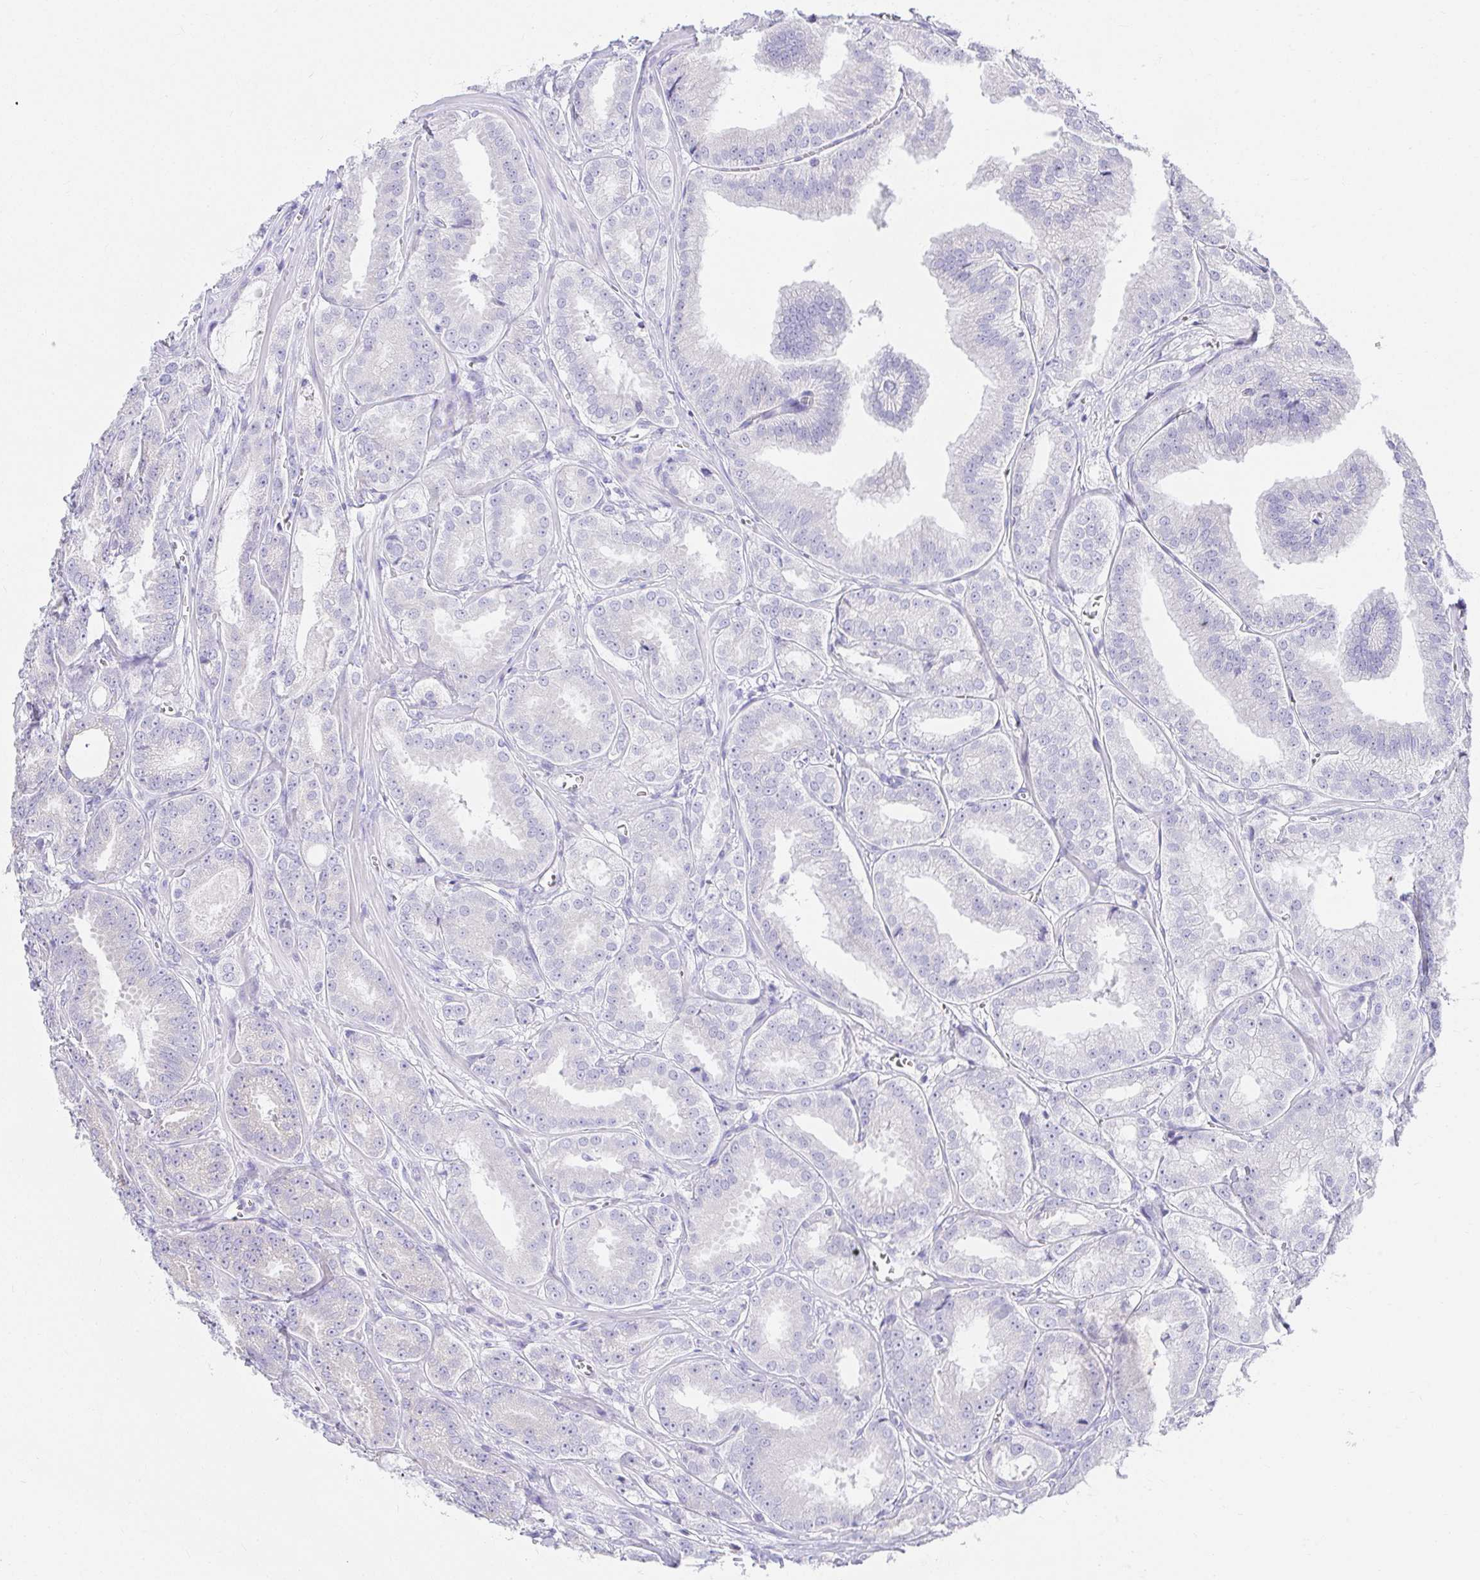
{"staining": {"intensity": "negative", "quantity": "none", "location": "none"}, "tissue": "prostate cancer", "cell_type": "Tumor cells", "image_type": "cancer", "snomed": [{"axis": "morphology", "description": "Adenocarcinoma, High grade"}, {"axis": "topography", "description": "Prostate"}], "caption": "There is no significant positivity in tumor cells of prostate cancer.", "gene": "VGLL1", "patient": {"sex": "male", "age": 64}}